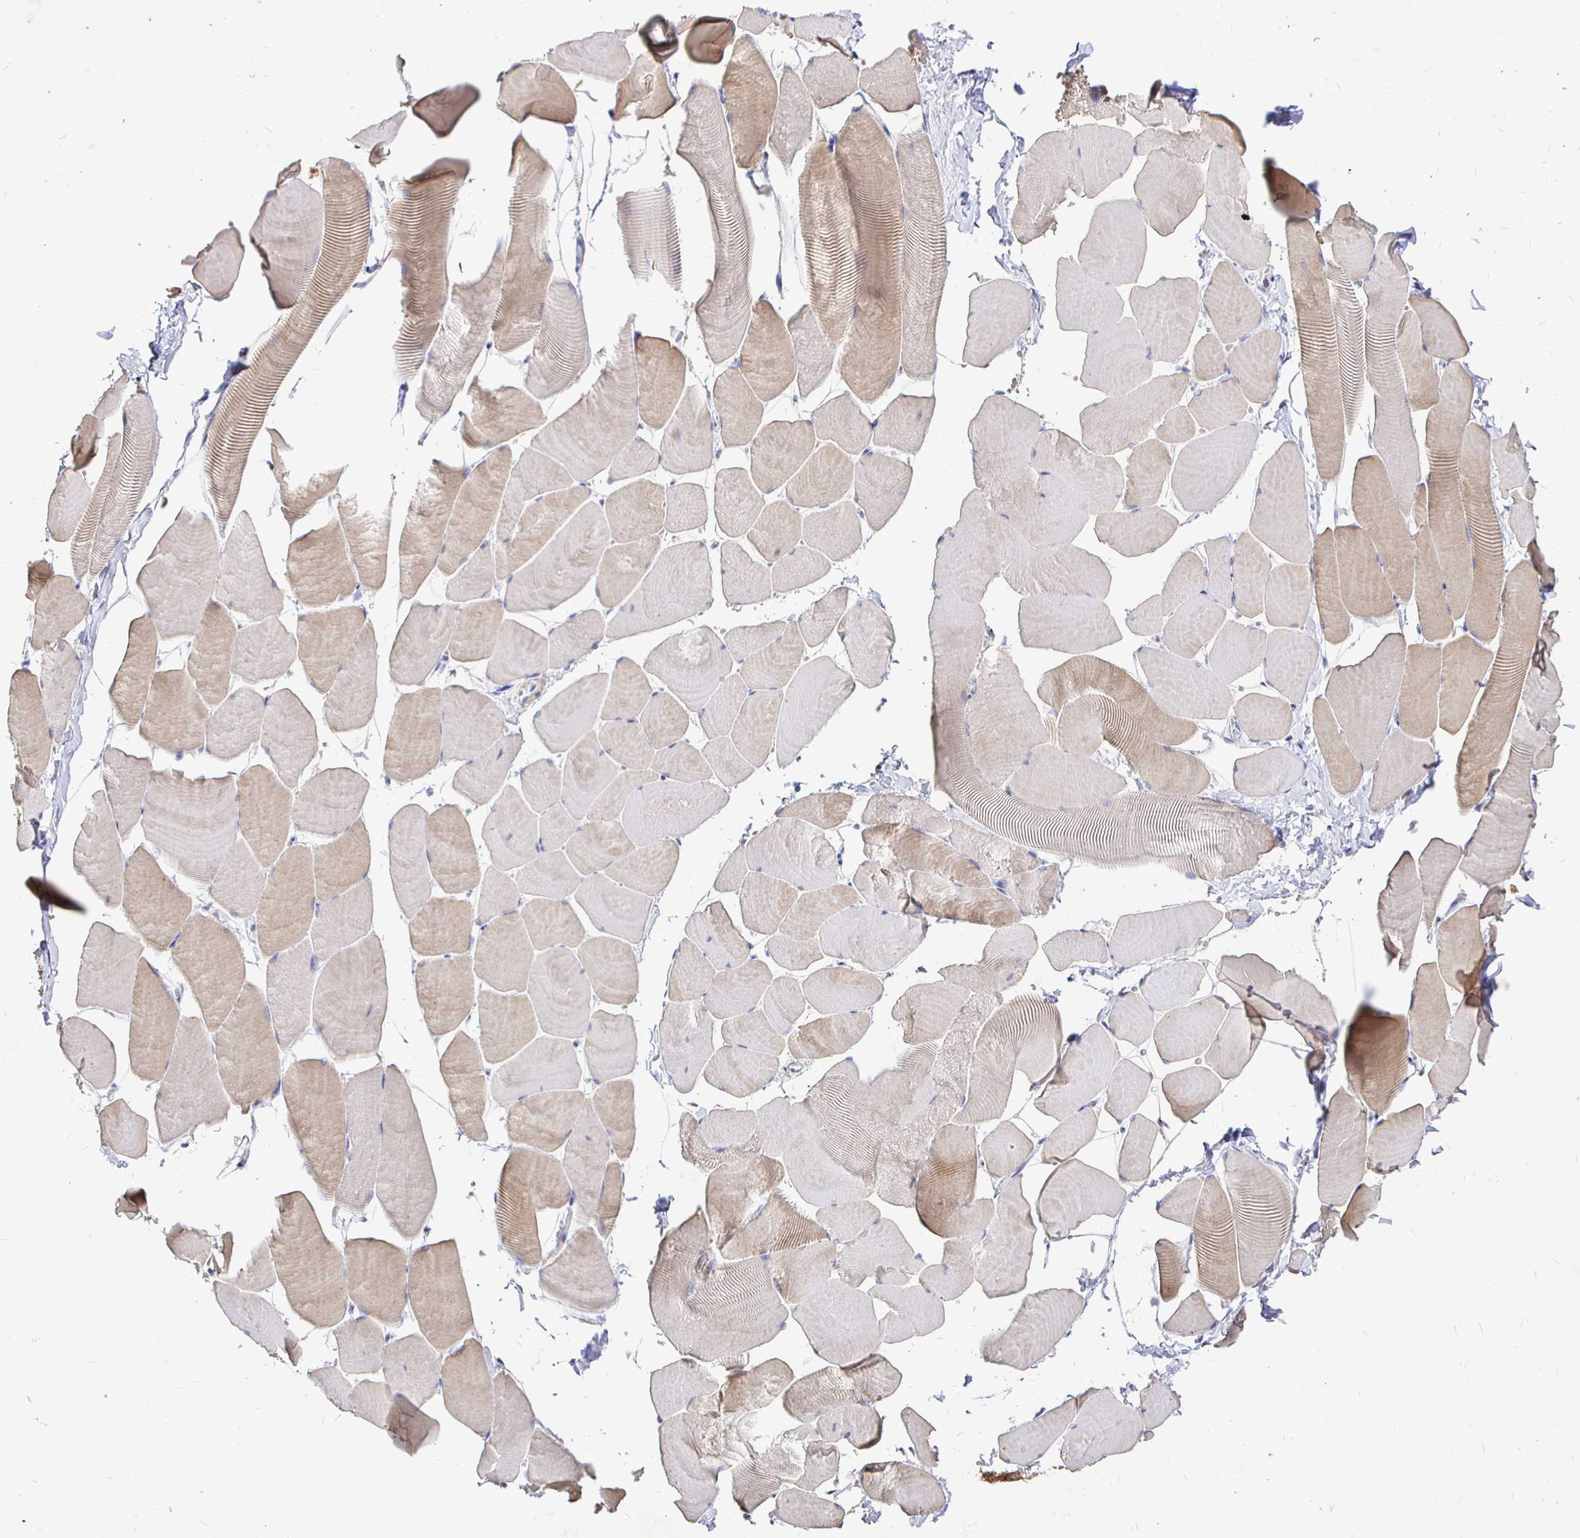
{"staining": {"intensity": "weak", "quantity": "25%-75%", "location": "cytoplasmic/membranous"}, "tissue": "skeletal muscle", "cell_type": "Myocytes", "image_type": "normal", "snomed": [{"axis": "morphology", "description": "Normal tissue, NOS"}, {"axis": "topography", "description": "Skeletal muscle"}], "caption": "DAB immunohistochemical staining of unremarkable human skeletal muscle shows weak cytoplasmic/membranous protein staining in approximately 25%-75% of myocytes. The protein is shown in brown color, while the nuclei are stained blue.", "gene": "NECAB1", "patient": {"sex": "male", "age": 25}}